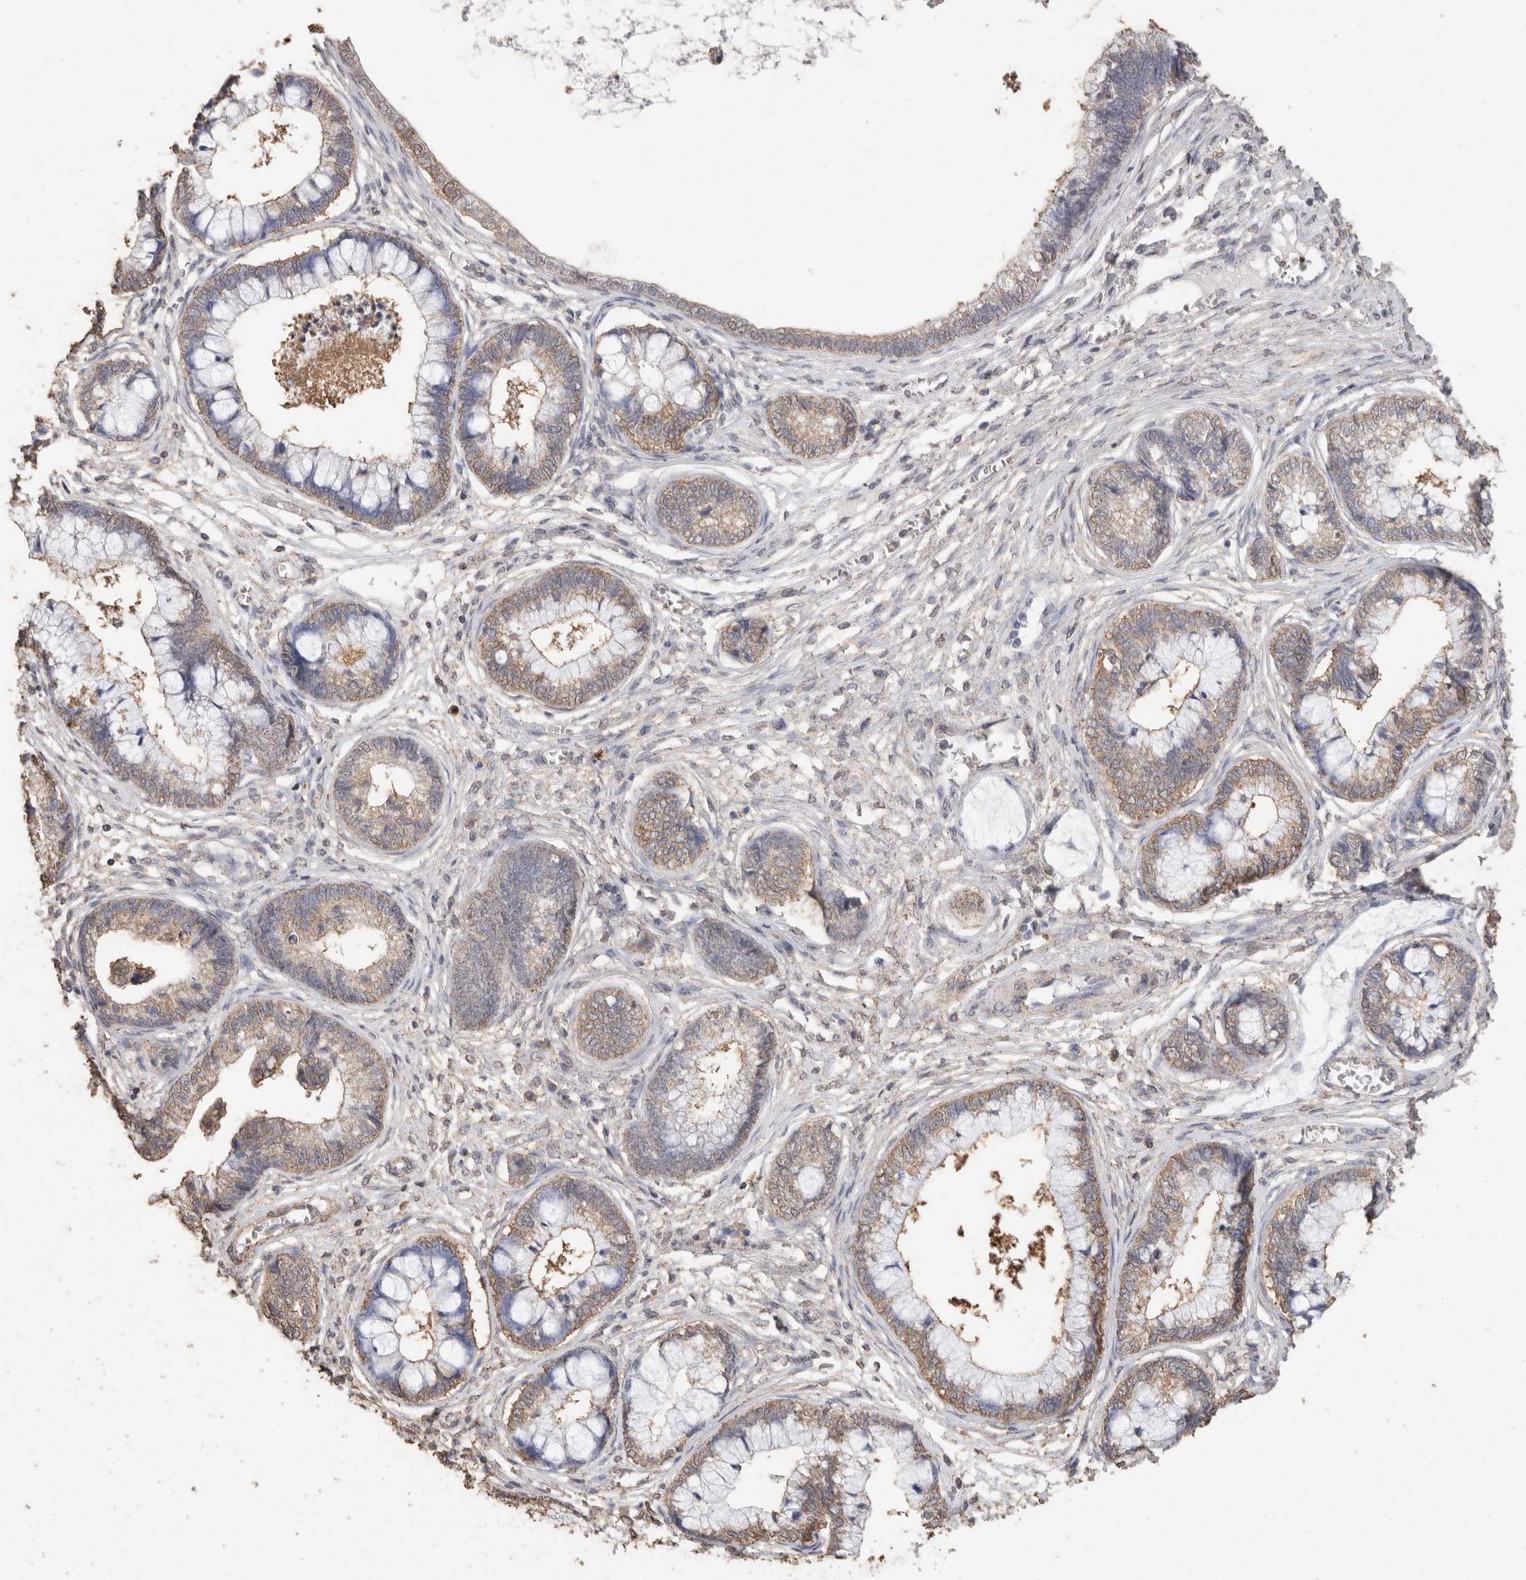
{"staining": {"intensity": "weak", "quantity": ">75%", "location": "cytoplasmic/membranous"}, "tissue": "cervical cancer", "cell_type": "Tumor cells", "image_type": "cancer", "snomed": [{"axis": "morphology", "description": "Adenocarcinoma, NOS"}, {"axis": "topography", "description": "Cervix"}], "caption": "Immunohistochemical staining of human cervical cancer exhibits low levels of weak cytoplasmic/membranous protein expression in about >75% of tumor cells. (brown staining indicates protein expression, while blue staining denotes nuclei).", "gene": "CX3CL1", "patient": {"sex": "female", "age": 44}}